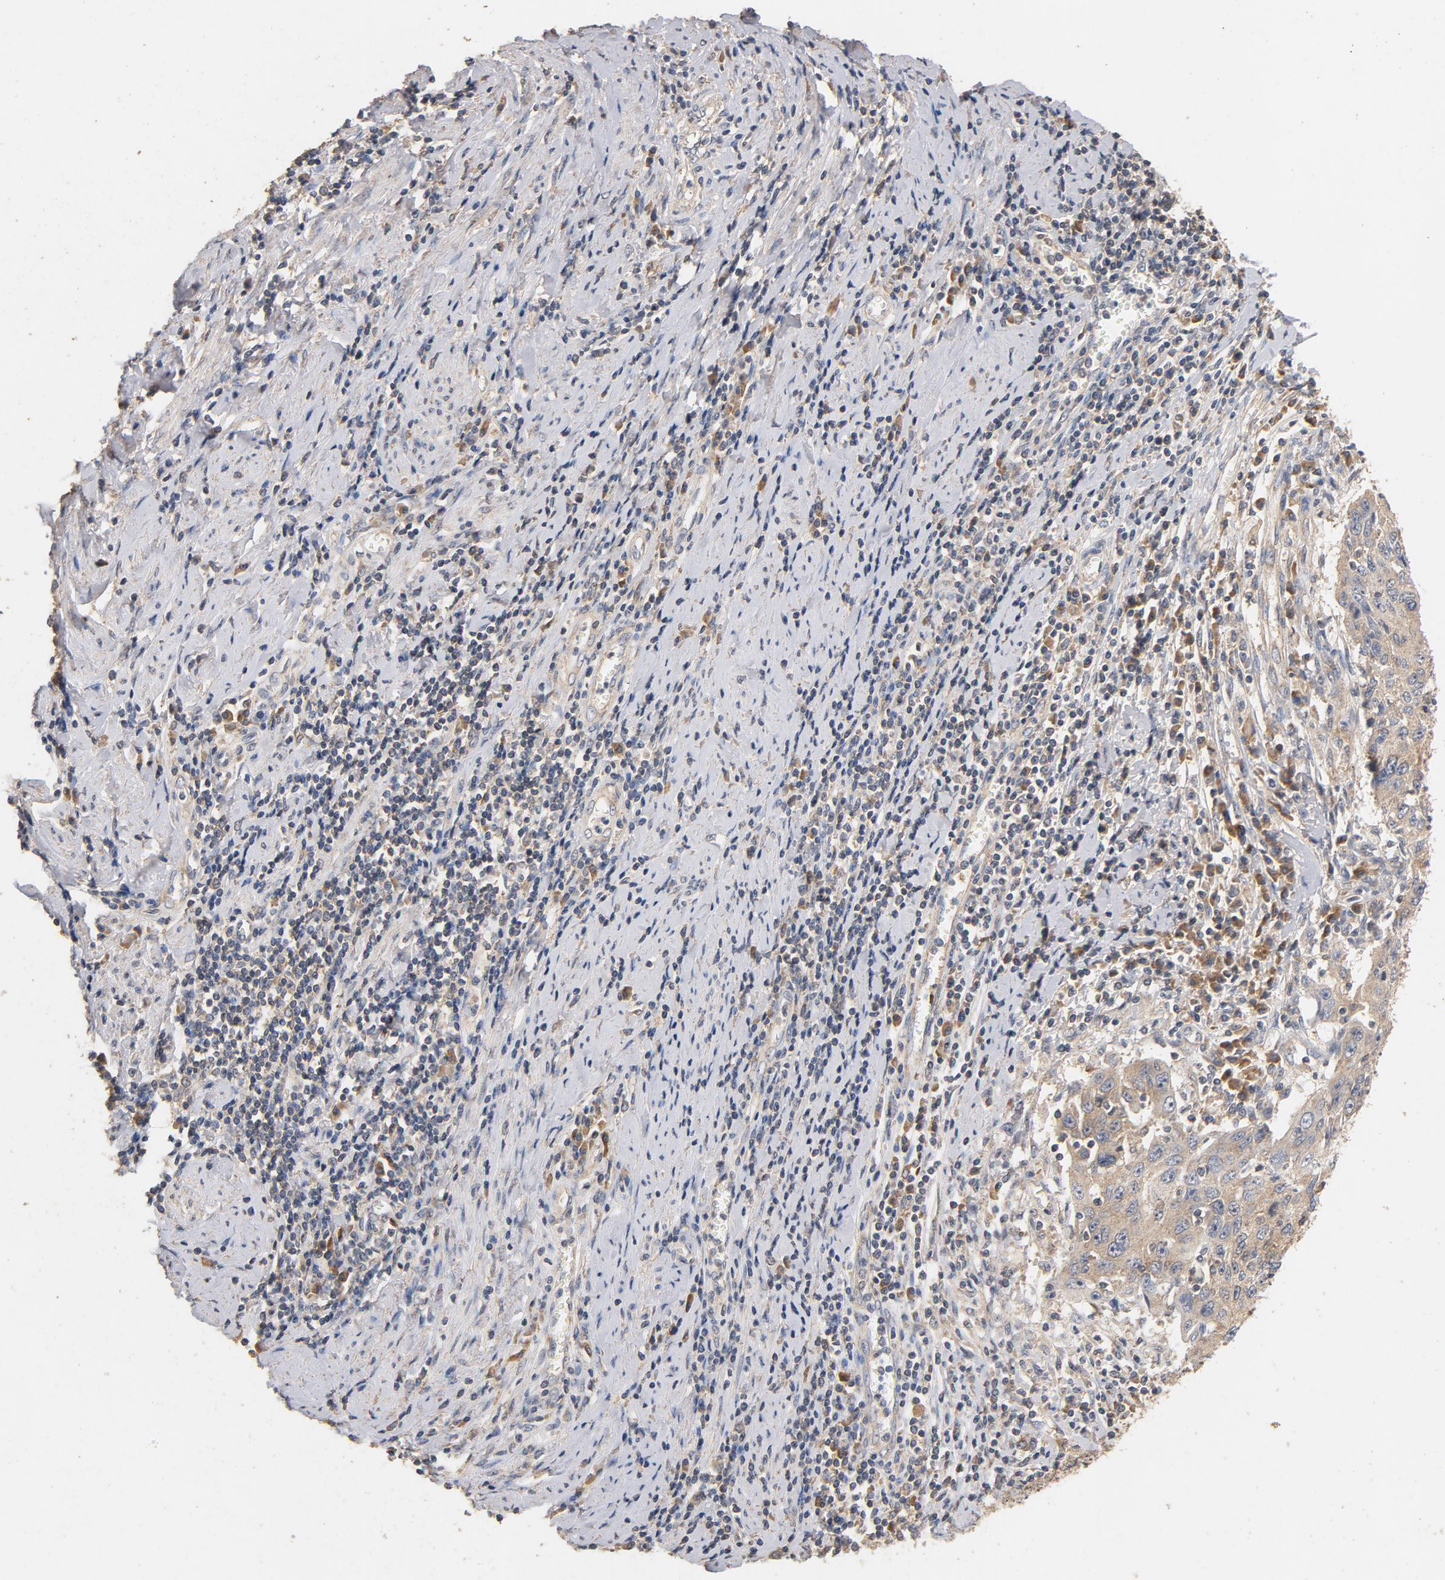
{"staining": {"intensity": "moderate", "quantity": ">75%", "location": "cytoplasmic/membranous"}, "tissue": "cervical cancer", "cell_type": "Tumor cells", "image_type": "cancer", "snomed": [{"axis": "morphology", "description": "Squamous cell carcinoma, NOS"}, {"axis": "topography", "description": "Cervix"}], "caption": "A brown stain highlights moderate cytoplasmic/membranous staining of a protein in cervical cancer (squamous cell carcinoma) tumor cells.", "gene": "DDX6", "patient": {"sex": "female", "age": 53}}